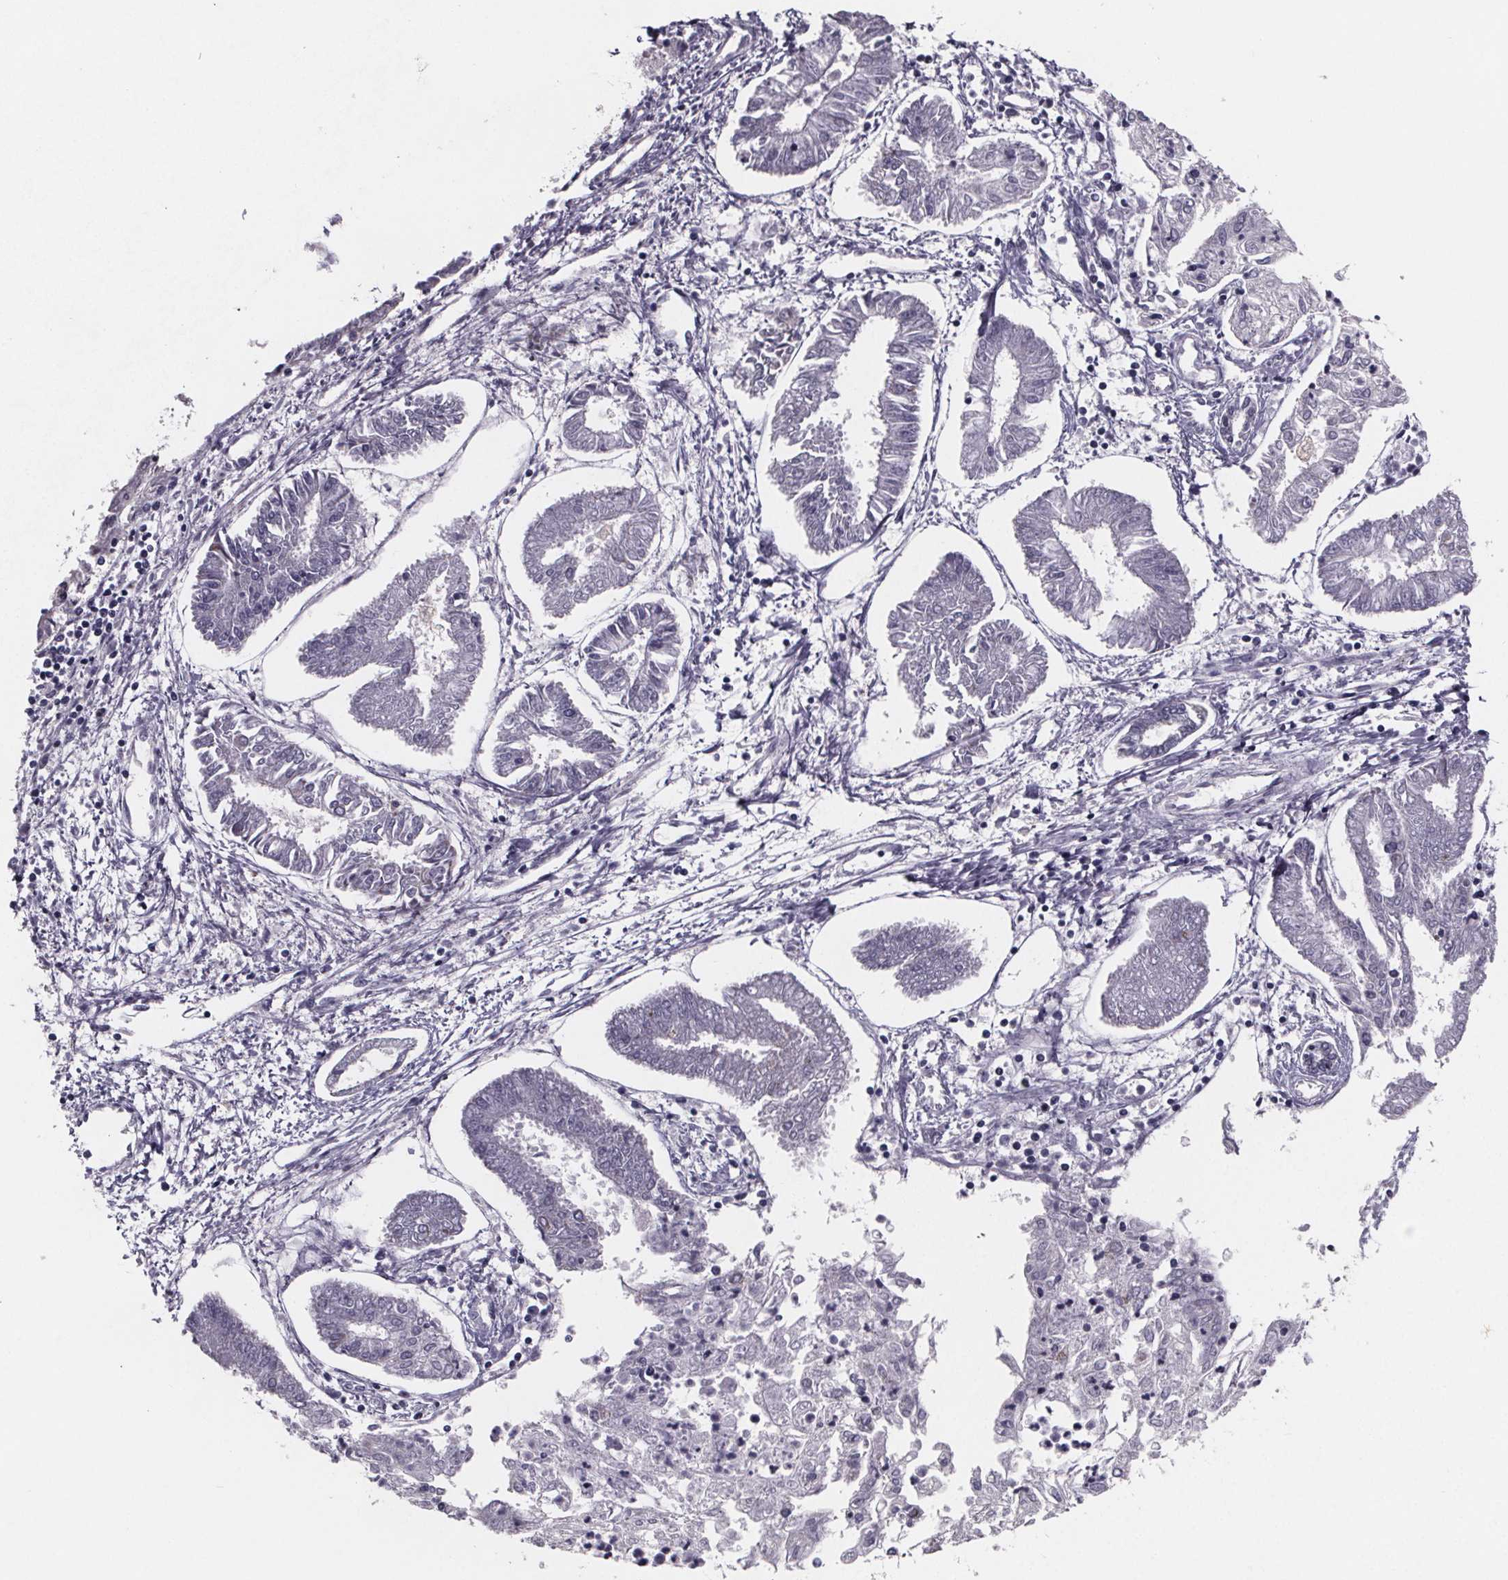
{"staining": {"intensity": "negative", "quantity": "none", "location": "none"}, "tissue": "endometrial cancer", "cell_type": "Tumor cells", "image_type": "cancer", "snomed": [{"axis": "morphology", "description": "Adenocarcinoma, NOS"}, {"axis": "topography", "description": "Endometrium"}], "caption": "A high-resolution micrograph shows immunohistochemistry staining of endometrial adenocarcinoma, which displays no significant expression in tumor cells.", "gene": "PAH", "patient": {"sex": "female", "age": 68}}